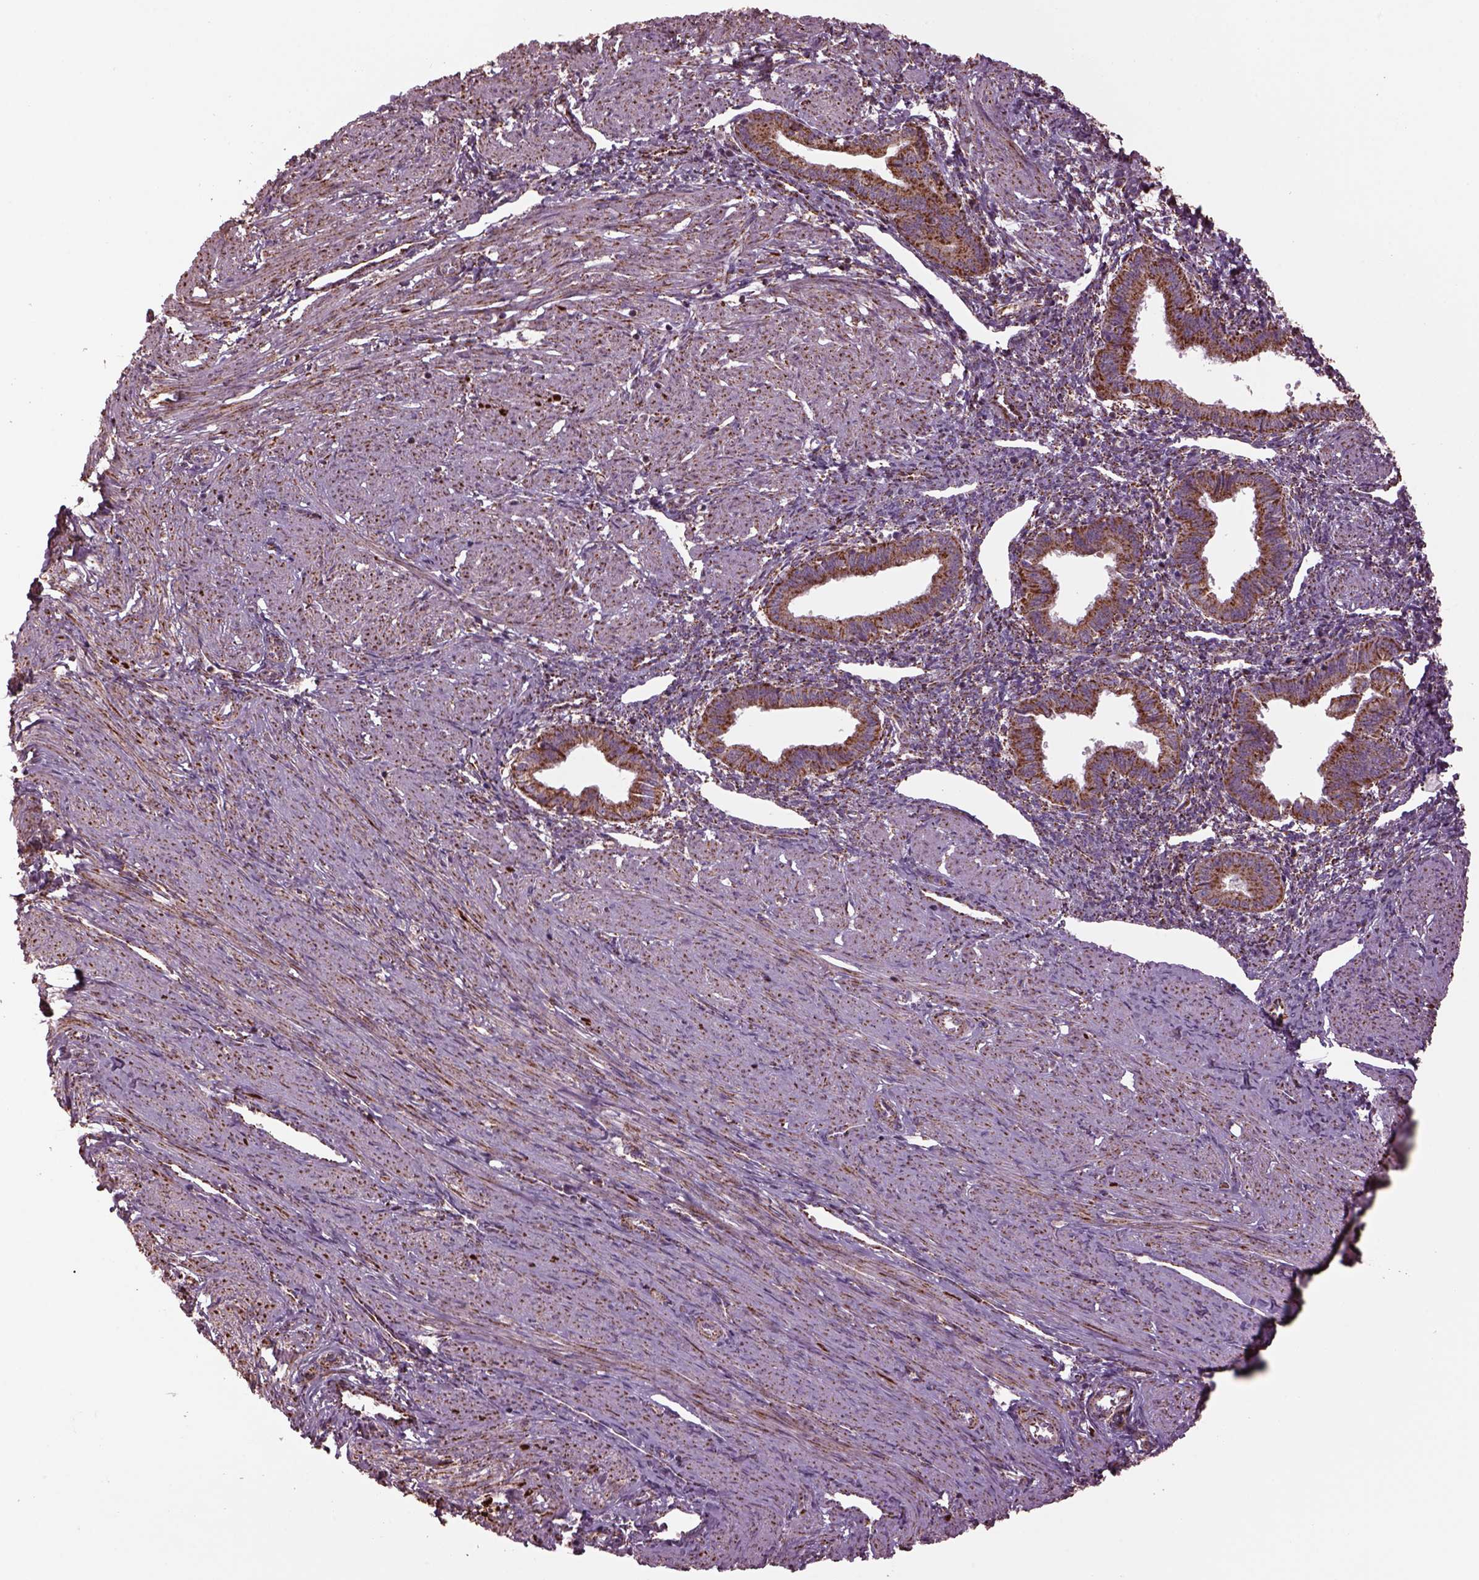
{"staining": {"intensity": "moderate", "quantity": ">75%", "location": "cytoplasmic/membranous"}, "tissue": "endometrium", "cell_type": "Cells in endometrial stroma", "image_type": "normal", "snomed": [{"axis": "morphology", "description": "Normal tissue, NOS"}, {"axis": "topography", "description": "Endometrium"}], "caption": "This photomicrograph reveals immunohistochemistry (IHC) staining of unremarkable human endometrium, with medium moderate cytoplasmic/membranous staining in about >75% of cells in endometrial stroma.", "gene": "TMEM254", "patient": {"sex": "female", "age": 37}}